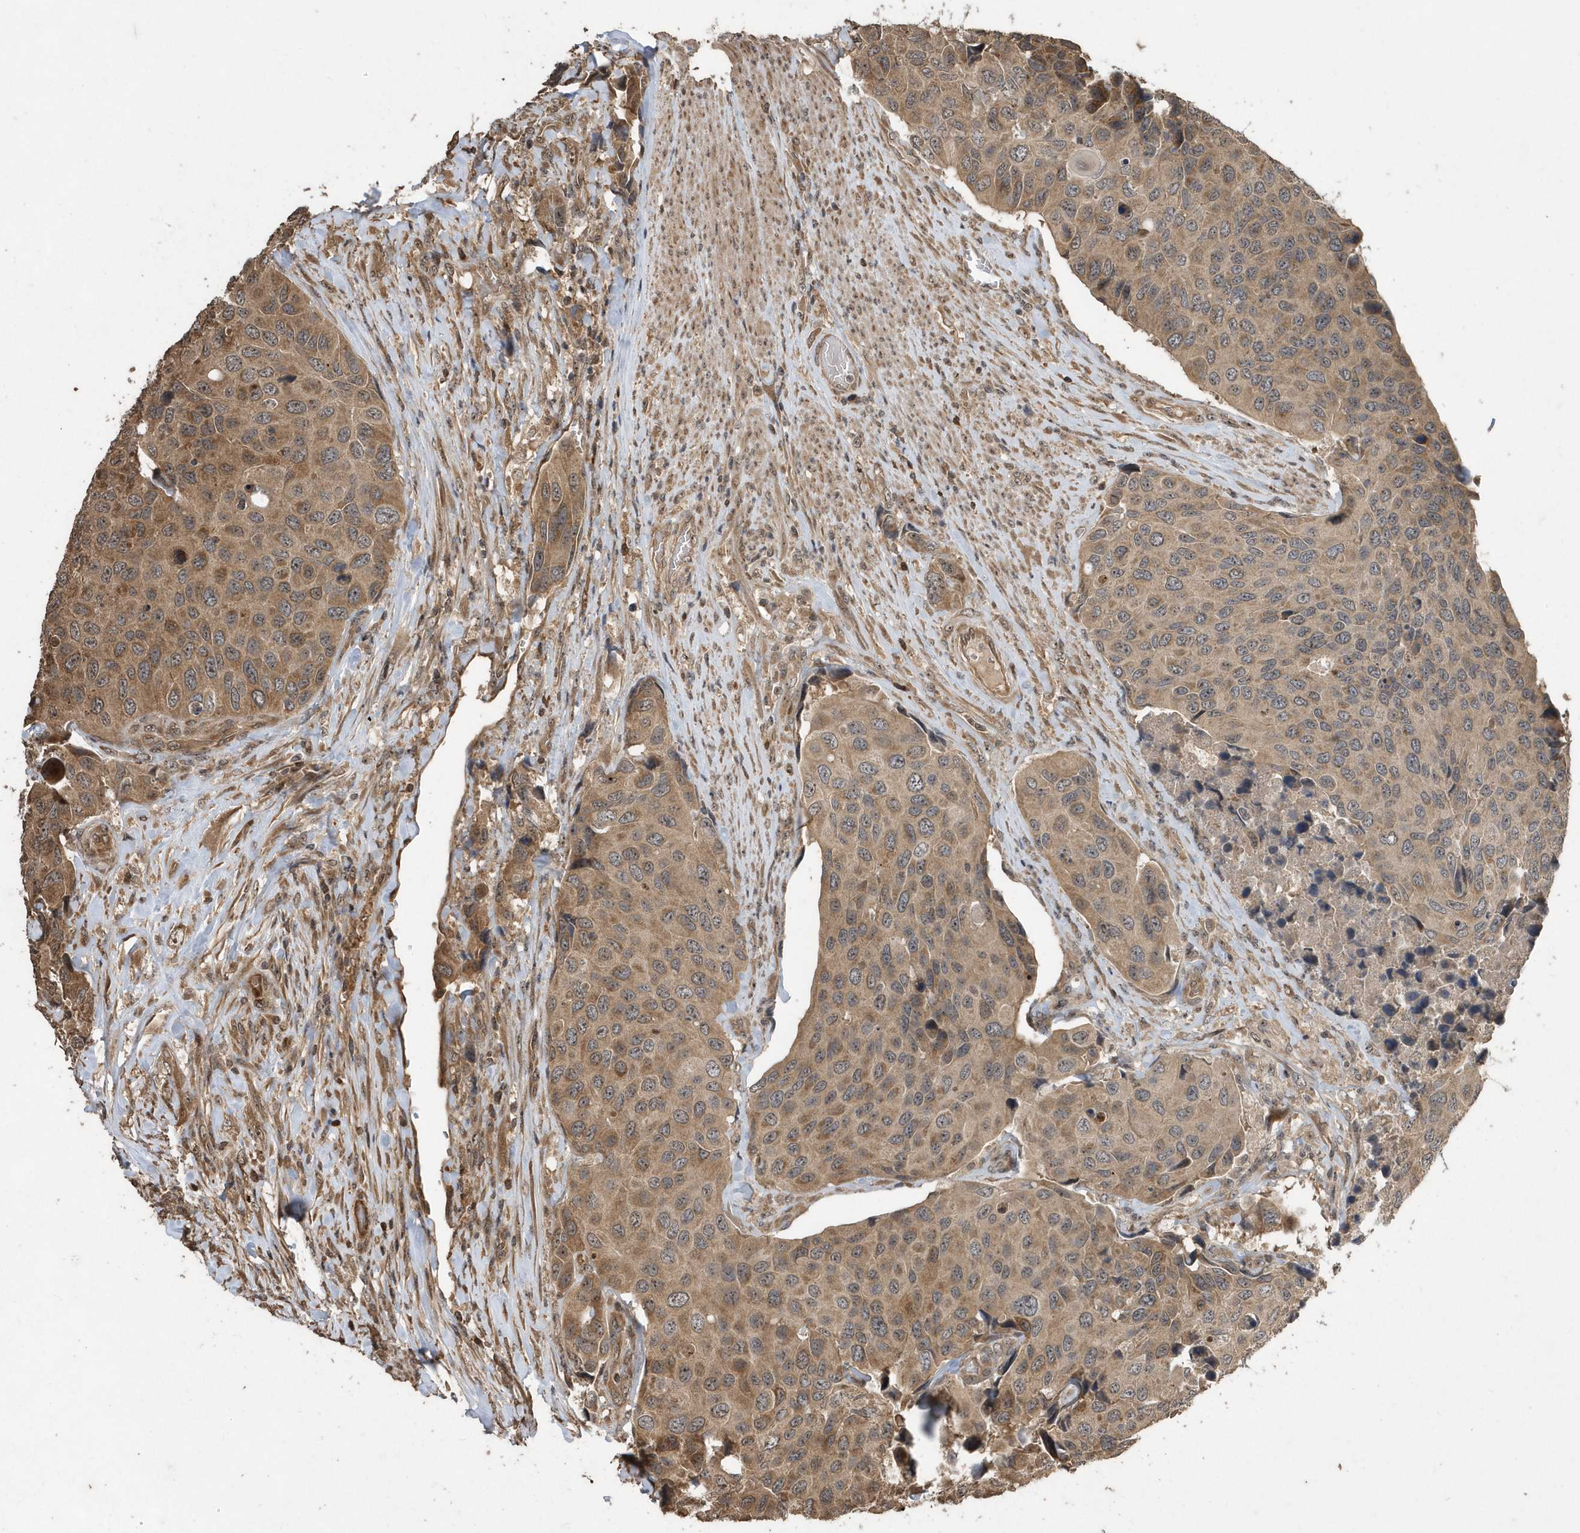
{"staining": {"intensity": "weak", "quantity": ">75%", "location": "cytoplasmic/membranous"}, "tissue": "urothelial cancer", "cell_type": "Tumor cells", "image_type": "cancer", "snomed": [{"axis": "morphology", "description": "Urothelial carcinoma, High grade"}, {"axis": "topography", "description": "Urinary bladder"}], "caption": "This photomicrograph displays IHC staining of human urothelial carcinoma (high-grade), with low weak cytoplasmic/membranous expression in approximately >75% of tumor cells.", "gene": "WASHC5", "patient": {"sex": "male", "age": 74}}